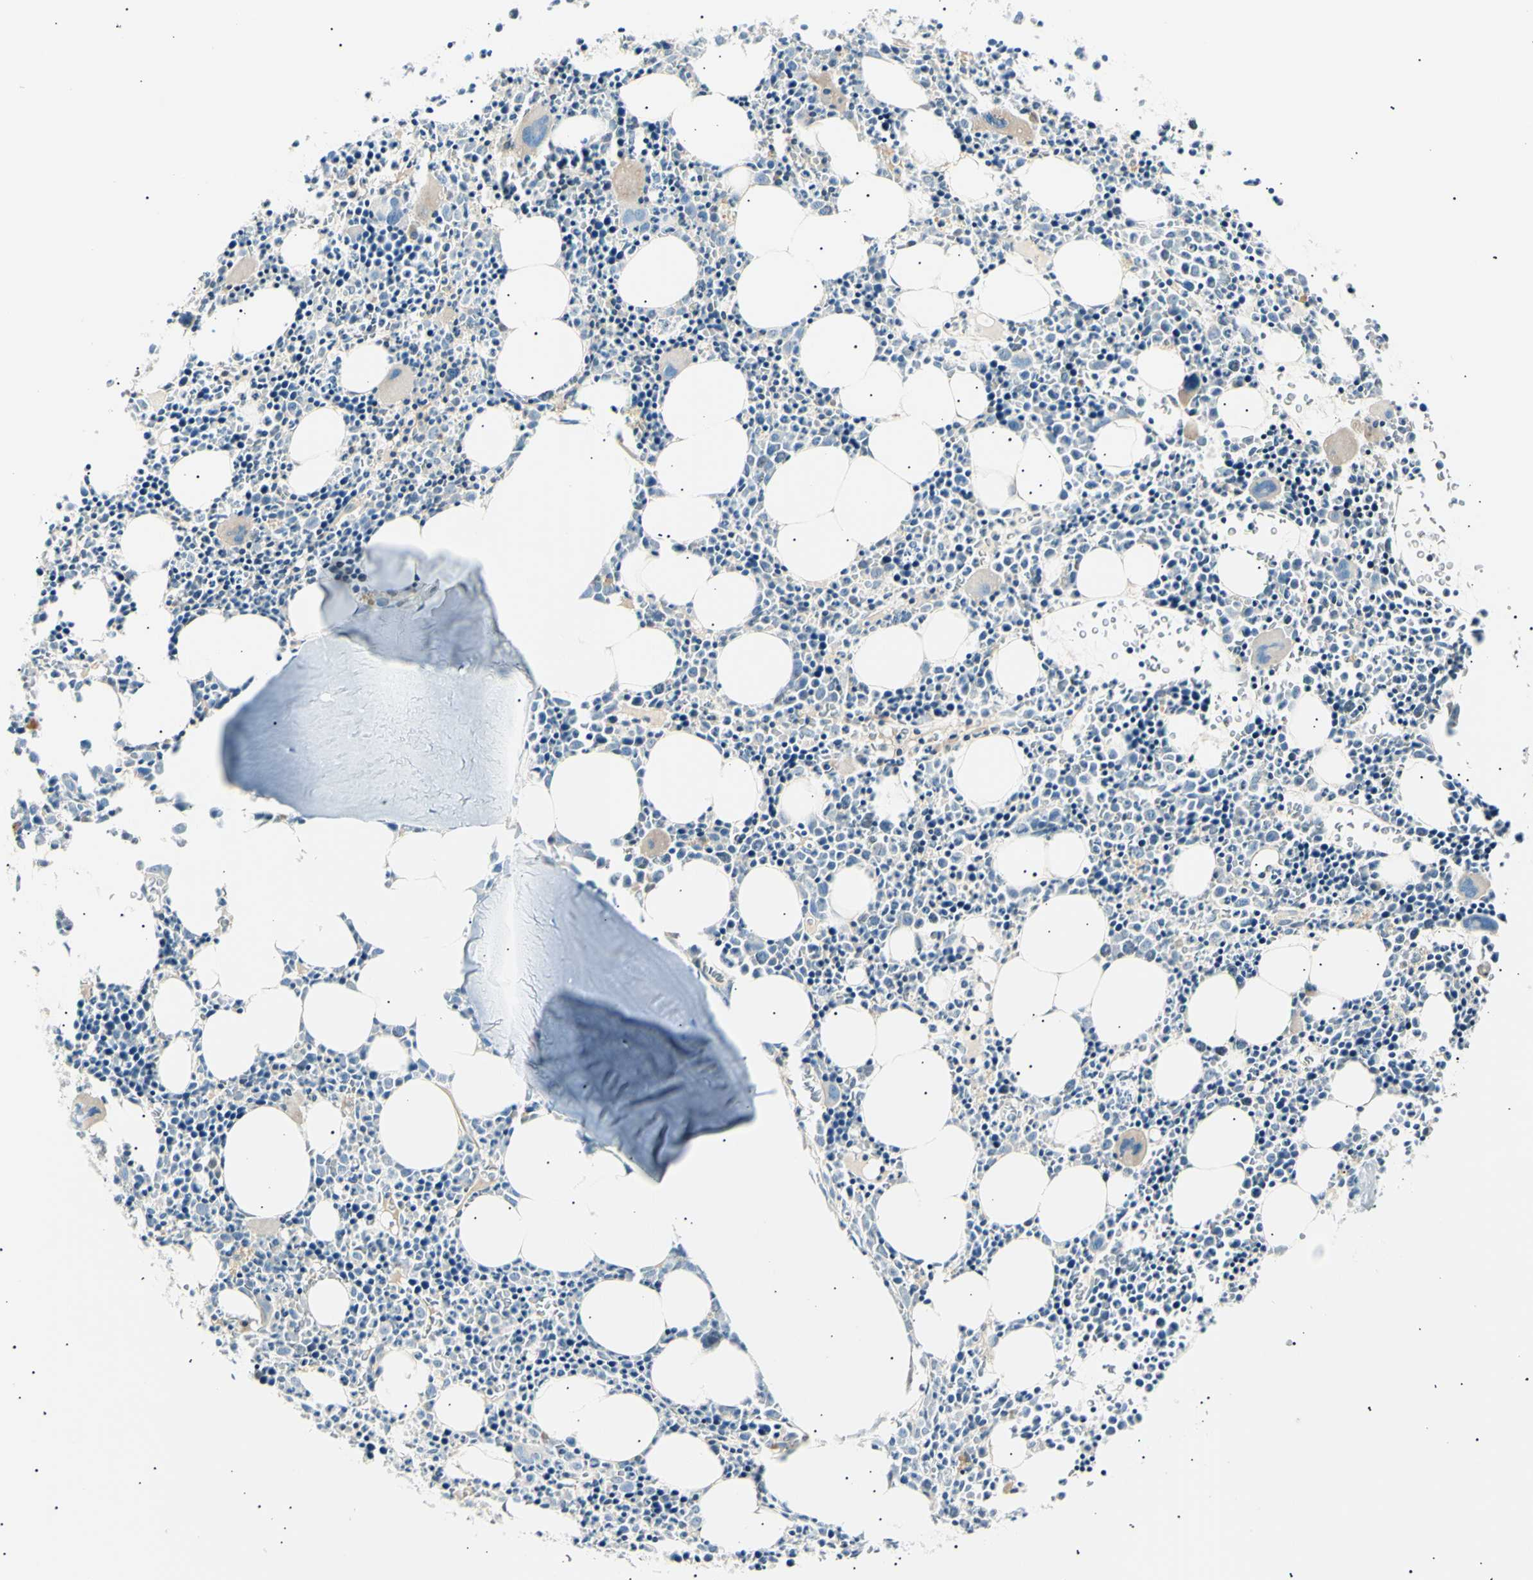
{"staining": {"intensity": "weak", "quantity": "<25%", "location": "cytoplasmic/membranous"}, "tissue": "bone marrow", "cell_type": "Hematopoietic cells", "image_type": "normal", "snomed": [{"axis": "morphology", "description": "Normal tissue, NOS"}, {"axis": "morphology", "description": "Inflammation, NOS"}, {"axis": "topography", "description": "Bone marrow"}], "caption": "The histopathology image exhibits no significant staining in hematopoietic cells of bone marrow. (Brightfield microscopy of DAB IHC at high magnification).", "gene": "LHPP", "patient": {"sex": "female", "age": 17}}